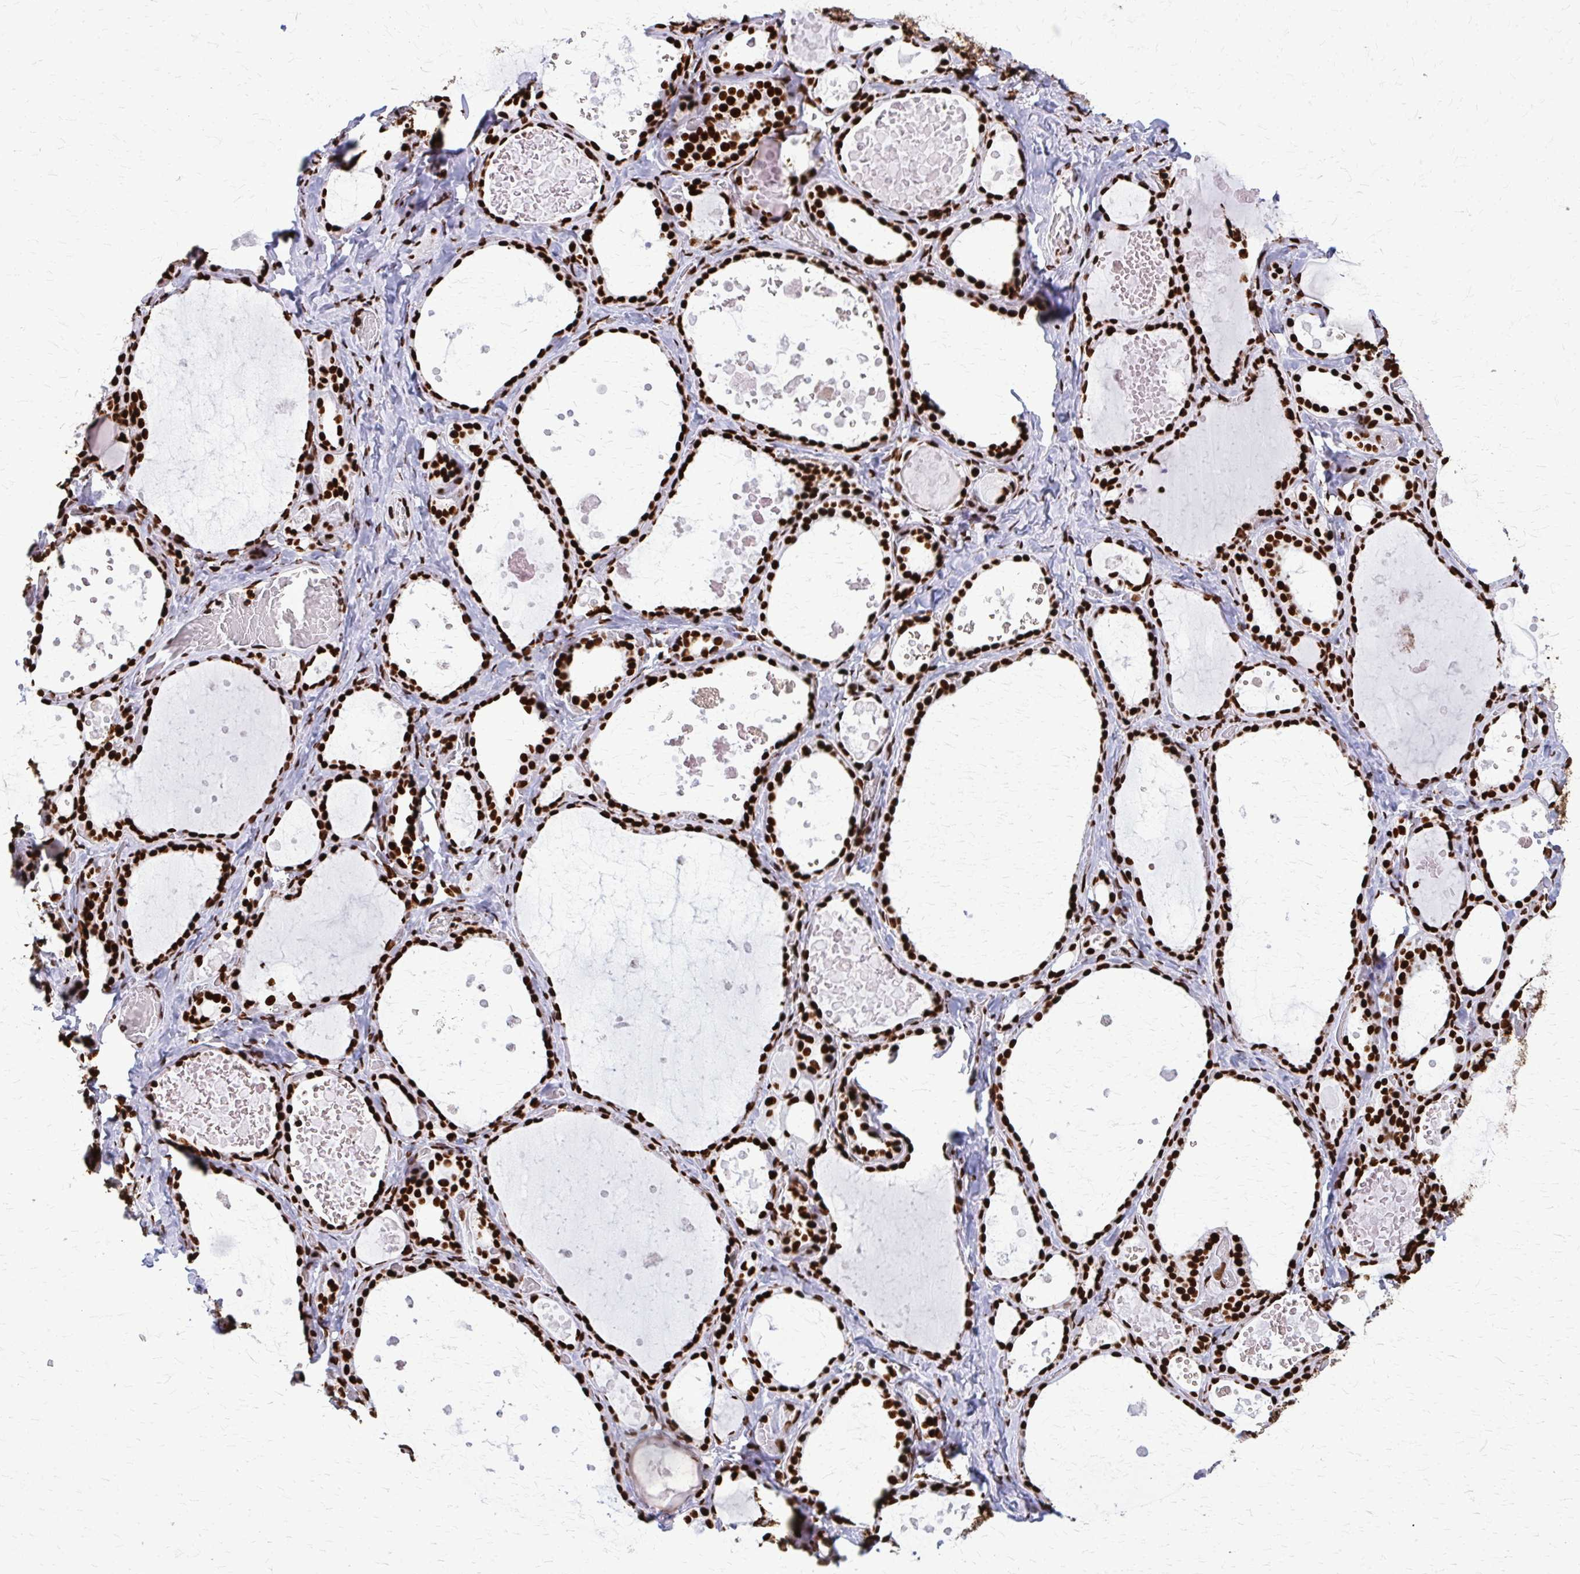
{"staining": {"intensity": "strong", "quantity": ">75%", "location": "nuclear"}, "tissue": "thyroid gland", "cell_type": "Glandular cells", "image_type": "normal", "snomed": [{"axis": "morphology", "description": "Normal tissue, NOS"}, {"axis": "topography", "description": "Thyroid gland"}], "caption": "Immunohistochemical staining of normal thyroid gland displays >75% levels of strong nuclear protein staining in approximately >75% of glandular cells. (Stains: DAB in brown, nuclei in blue, Microscopy: brightfield microscopy at high magnification).", "gene": "SFPQ", "patient": {"sex": "female", "age": 56}}